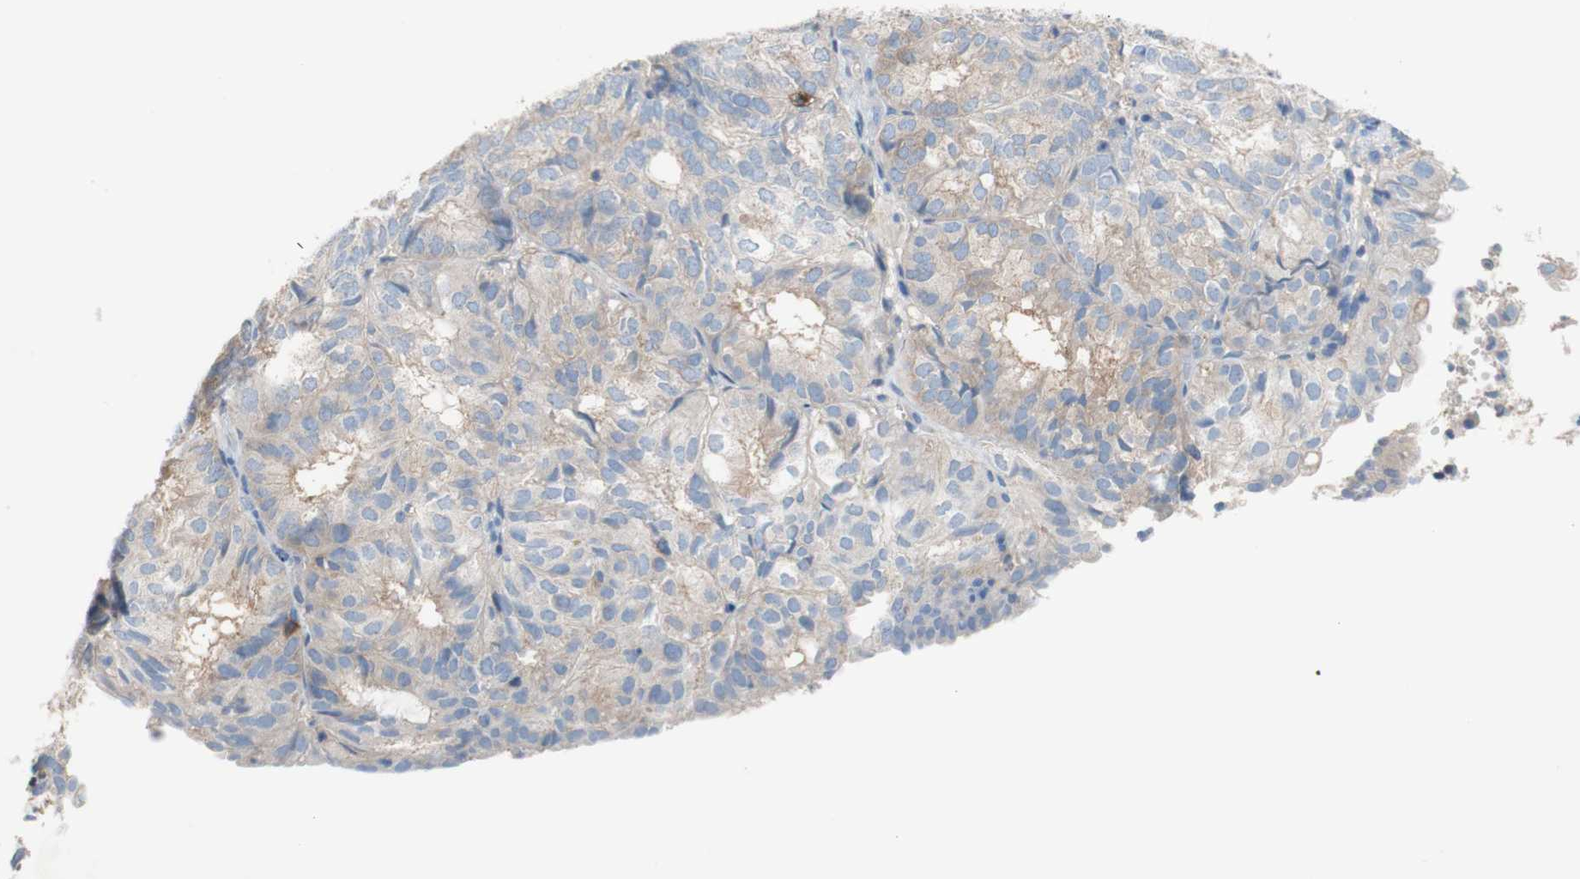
{"staining": {"intensity": "moderate", "quantity": ">75%", "location": "cytoplasmic/membranous"}, "tissue": "endometrial cancer", "cell_type": "Tumor cells", "image_type": "cancer", "snomed": [{"axis": "morphology", "description": "Adenocarcinoma, NOS"}, {"axis": "topography", "description": "Uterus"}], "caption": "About >75% of tumor cells in human endometrial cancer reveal moderate cytoplasmic/membranous protein expression as visualized by brown immunohistochemical staining.", "gene": "PACSIN1", "patient": {"sex": "female", "age": 60}}